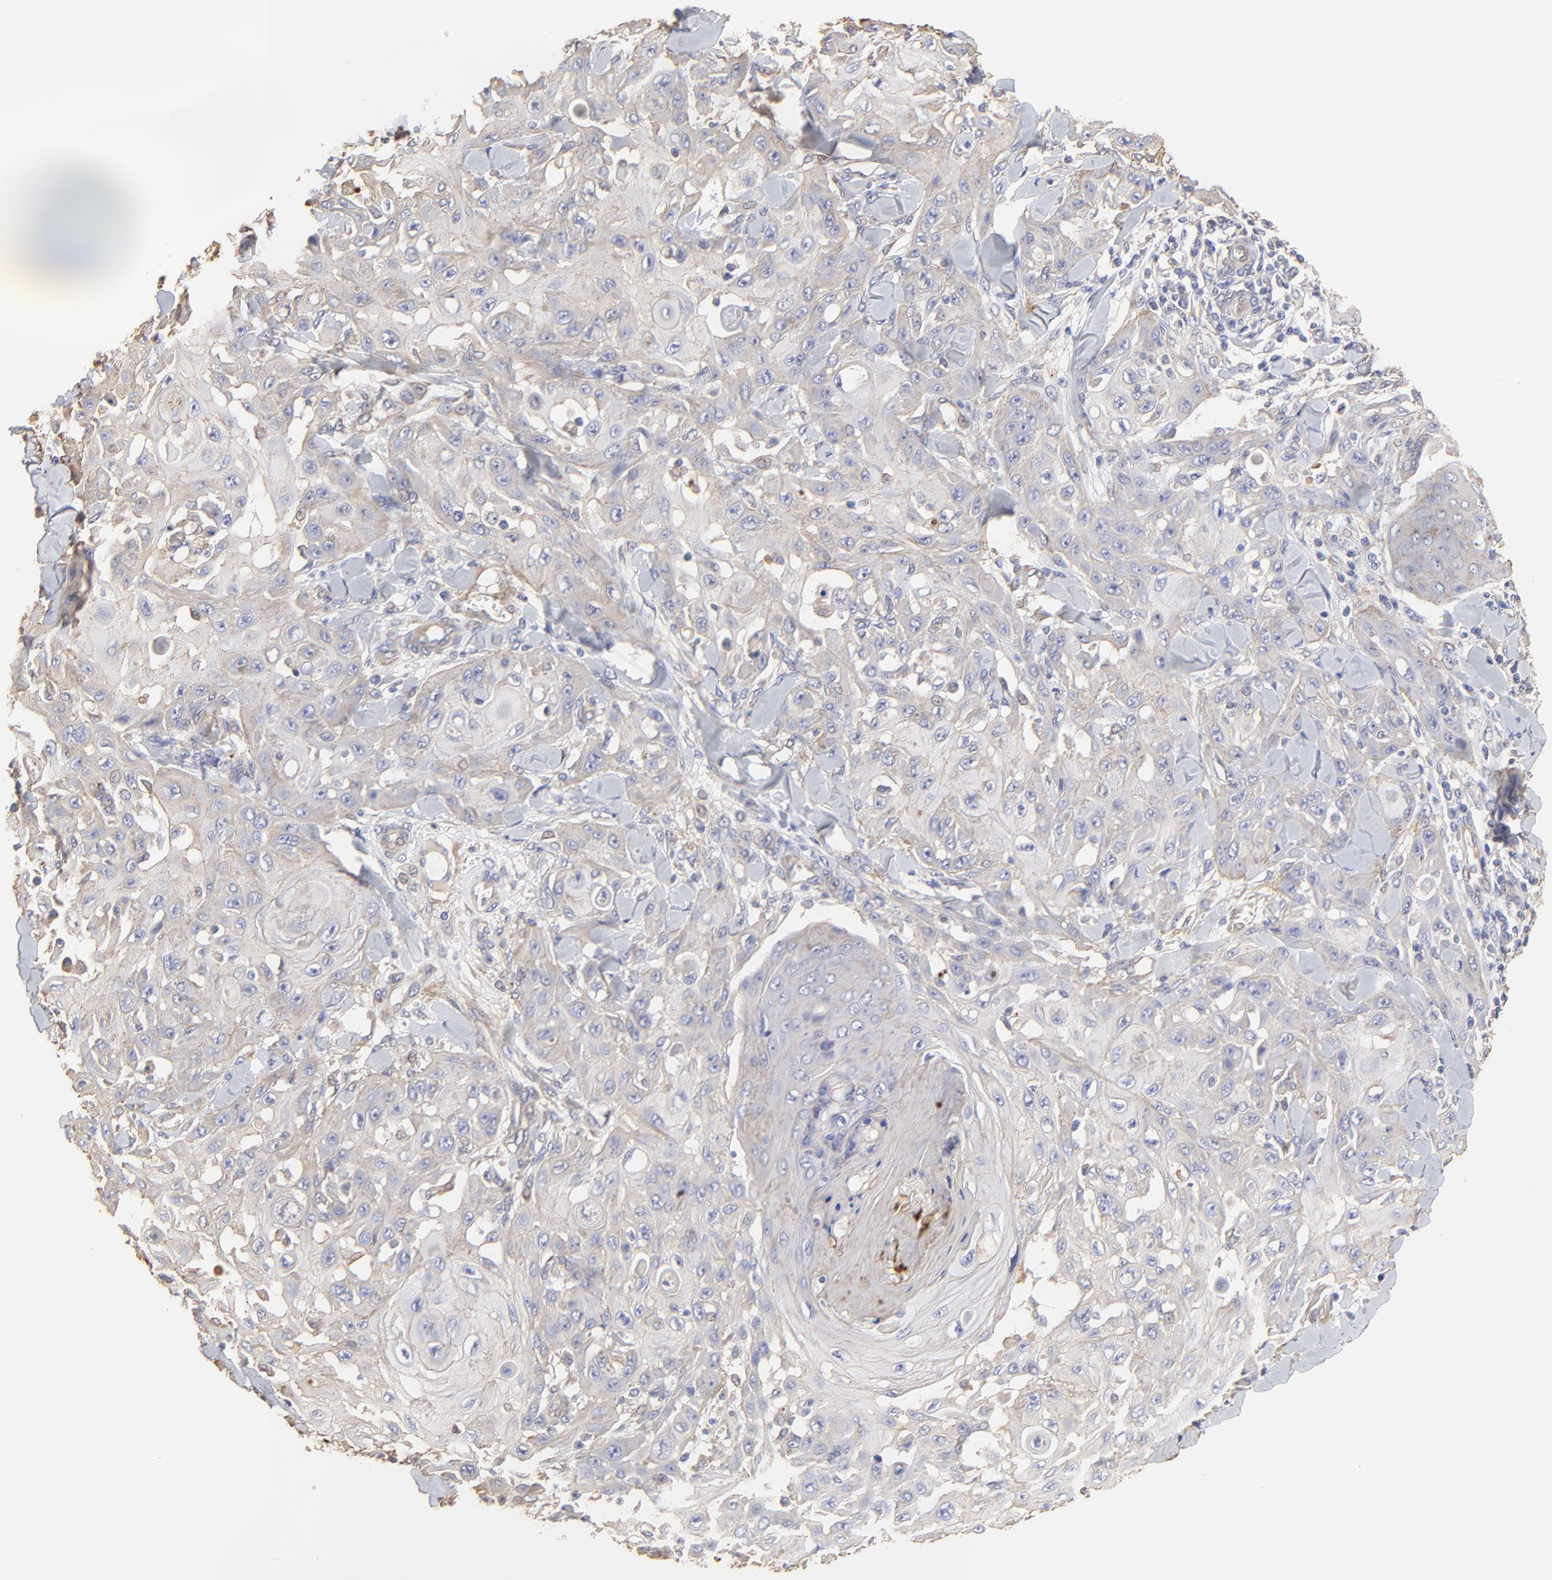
{"staining": {"intensity": "negative", "quantity": "none", "location": "none"}, "tissue": "skin cancer", "cell_type": "Tumor cells", "image_type": "cancer", "snomed": [{"axis": "morphology", "description": "Squamous cell carcinoma, NOS"}, {"axis": "topography", "description": "Skin"}], "caption": "Skin cancer was stained to show a protein in brown. There is no significant staining in tumor cells.", "gene": "LRCH2", "patient": {"sex": "male", "age": 24}}